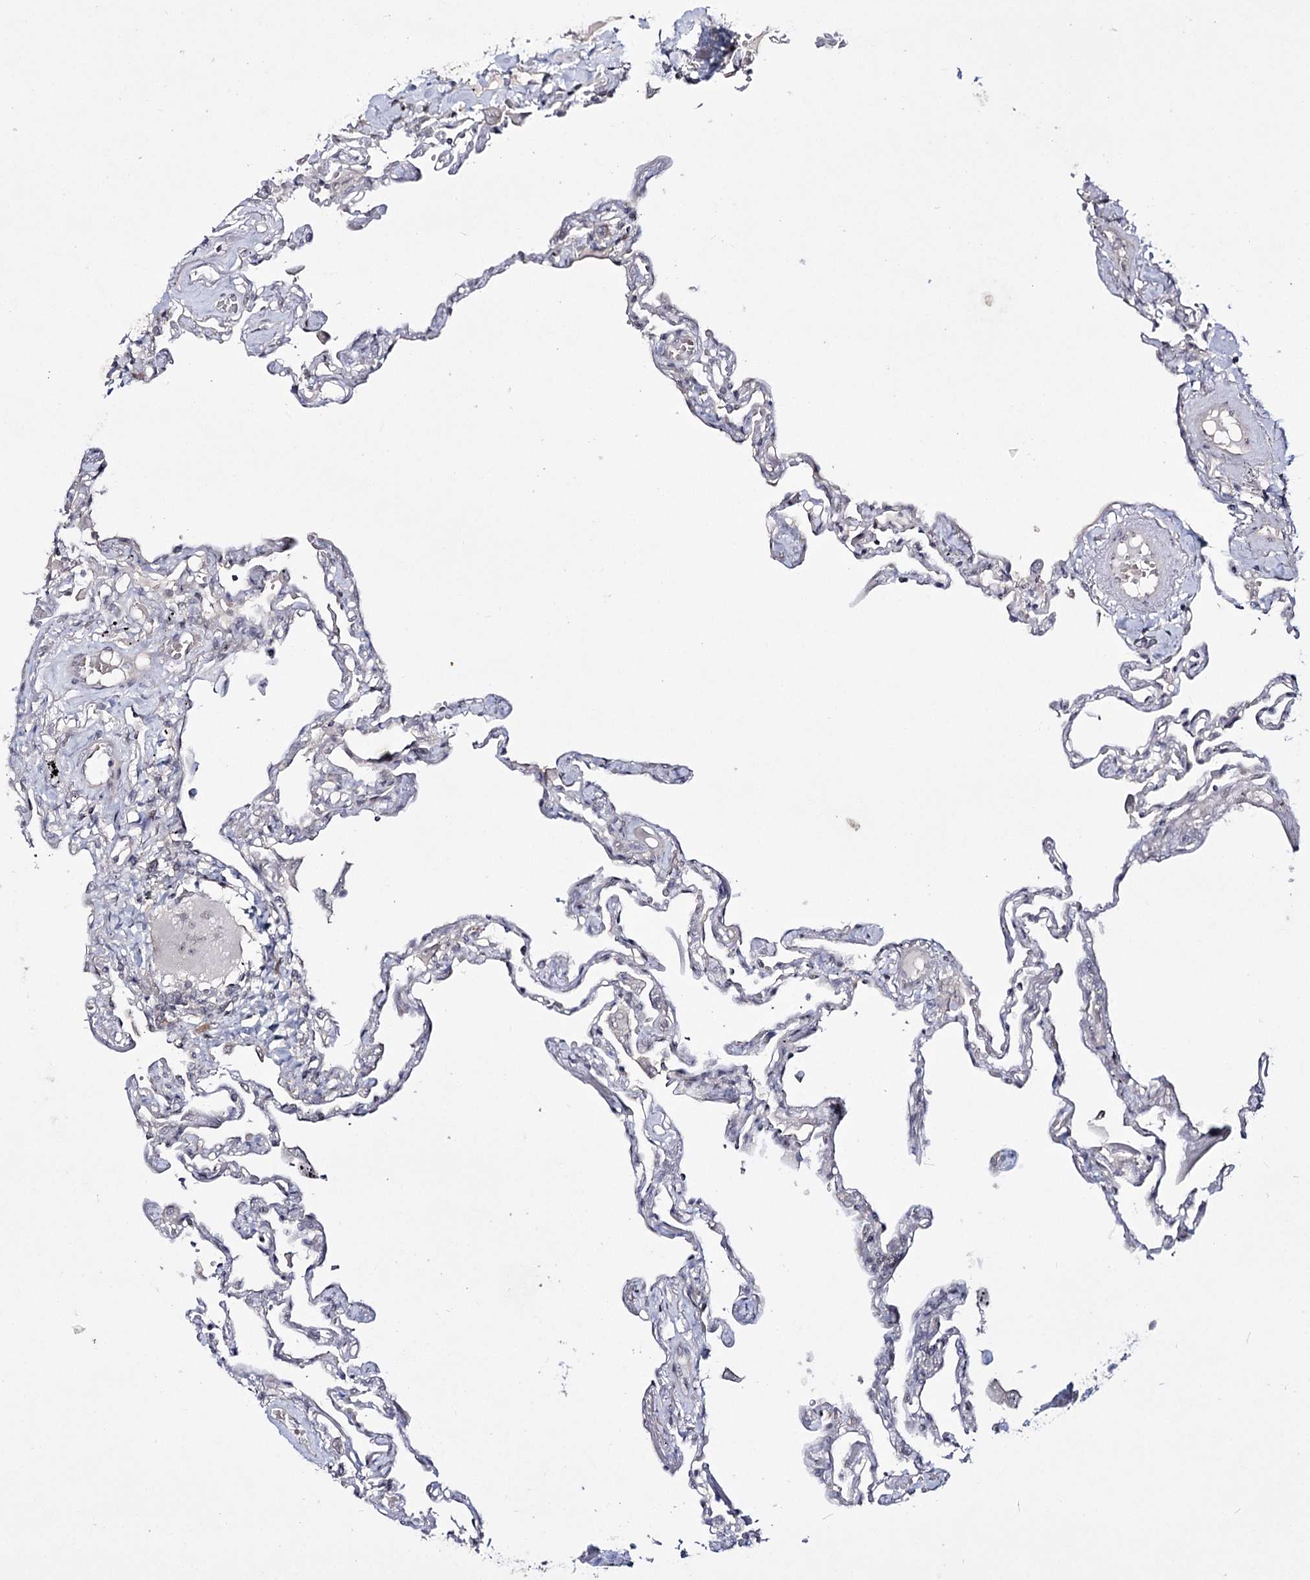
{"staining": {"intensity": "weak", "quantity": "<25%", "location": "nuclear"}, "tissue": "lung", "cell_type": "Alveolar cells", "image_type": "normal", "snomed": [{"axis": "morphology", "description": "Normal tissue, NOS"}, {"axis": "topography", "description": "Lung"}], "caption": "An IHC photomicrograph of benign lung is shown. There is no staining in alveolar cells of lung.", "gene": "HOXC11", "patient": {"sex": "female", "age": 67}}